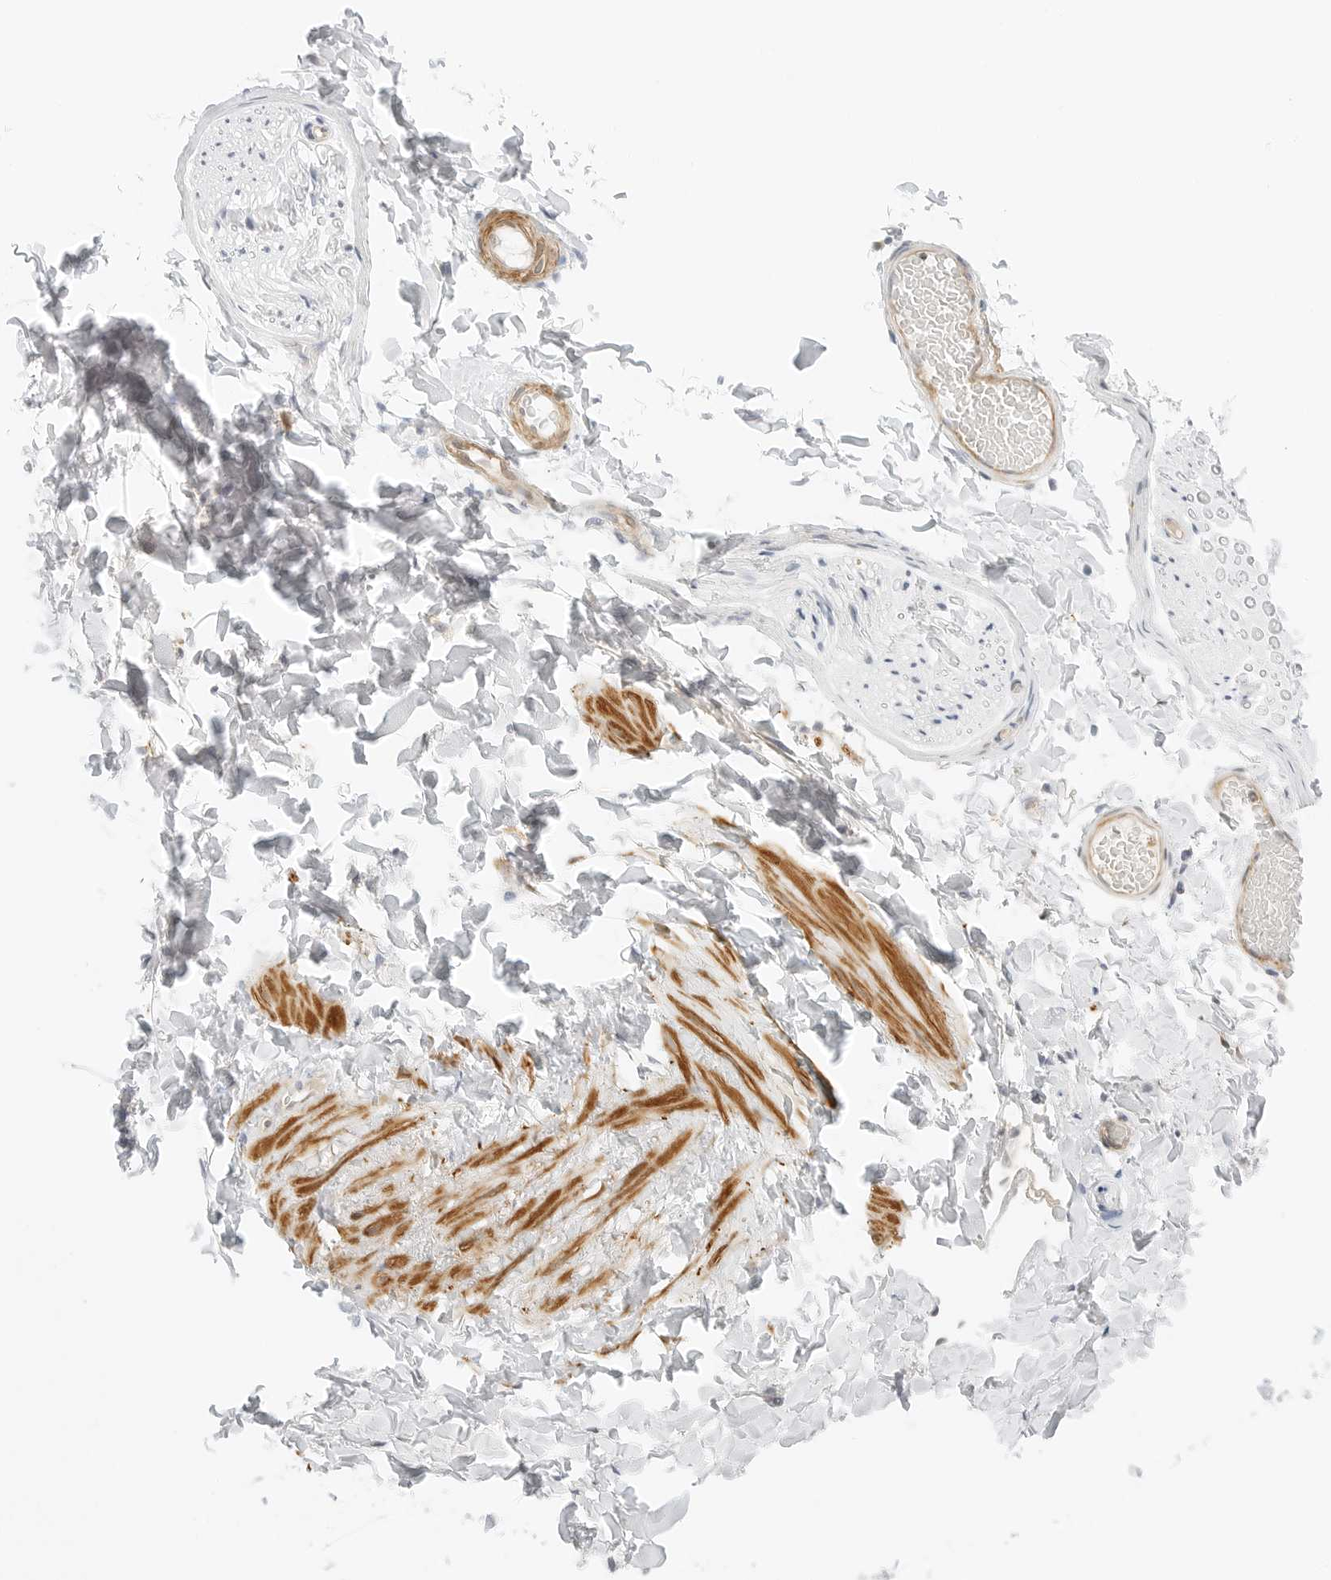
{"staining": {"intensity": "negative", "quantity": "none", "location": "none"}, "tissue": "adipose tissue", "cell_type": "Adipocytes", "image_type": "normal", "snomed": [{"axis": "morphology", "description": "Normal tissue, NOS"}, {"axis": "topography", "description": "Adipose tissue"}, {"axis": "topography", "description": "Vascular tissue"}, {"axis": "topography", "description": "Peripheral nerve tissue"}], "caption": "High power microscopy histopathology image of an immunohistochemistry (IHC) histopathology image of benign adipose tissue, revealing no significant positivity in adipocytes. The staining is performed using DAB (3,3'-diaminobenzidine) brown chromogen with nuclei counter-stained in using hematoxylin.", "gene": "IQCC", "patient": {"sex": "male", "age": 25}}